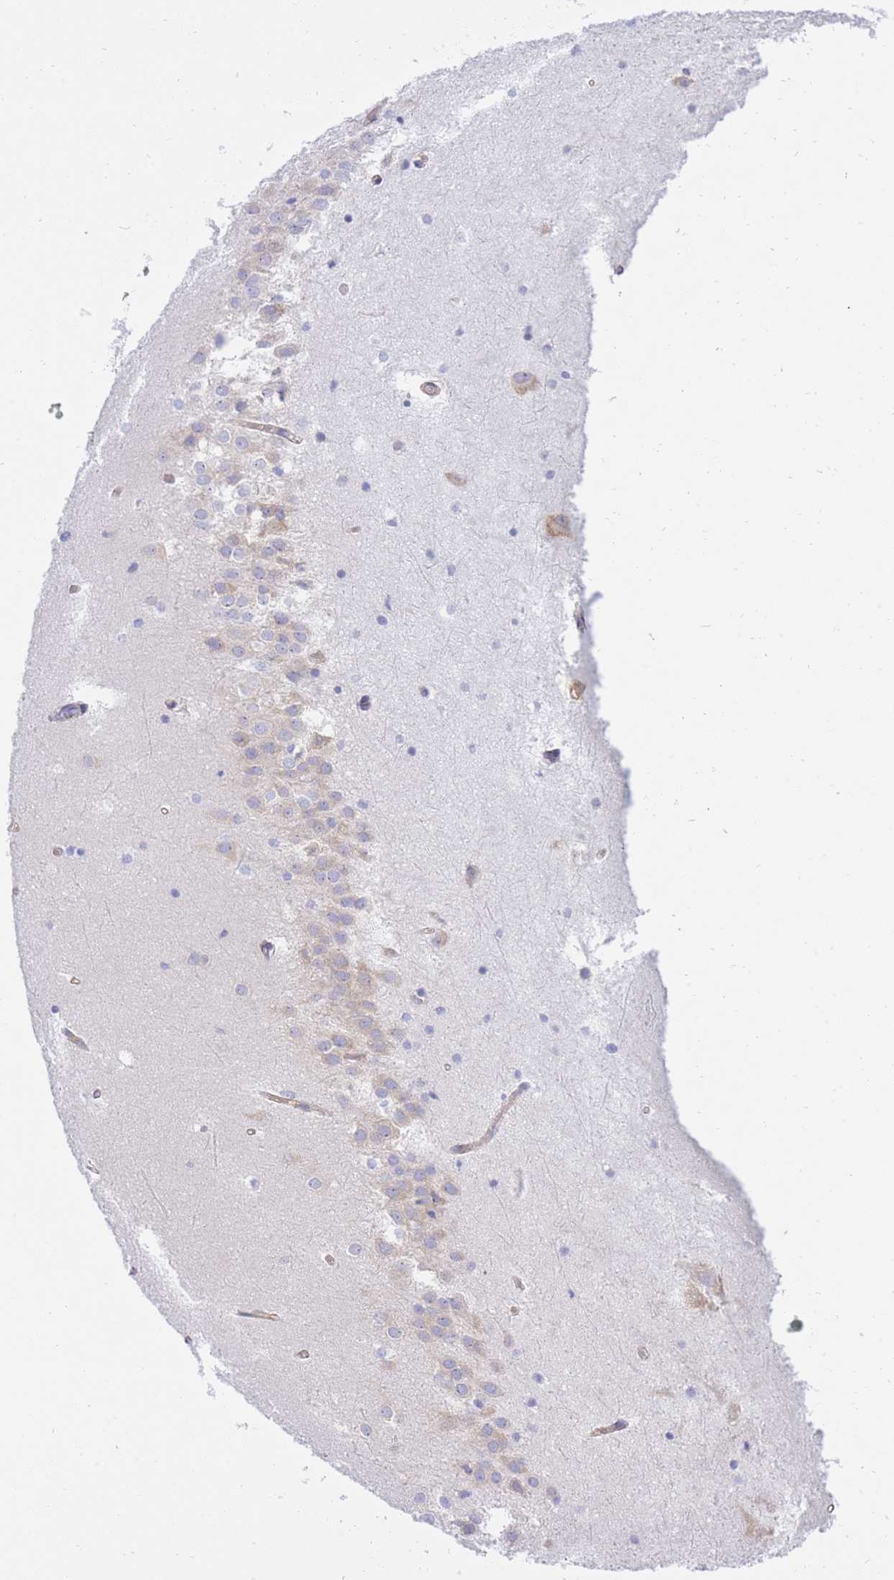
{"staining": {"intensity": "negative", "quantity": "none", "location": "none"}, "tissue": "hippocampus", "cell_type": "Glial cells", "image_type": "normal", "snomed": [{"axis": "morphology", "description": "Normal tissue, NOS"}, {"axis": "topography", "description": "Hippocampus"}], "caption": "There is no significant expression in glial cells of hippocampus. Nuclei are stained in blue.", "gene": "REM1", "patient": {"sex": "female", "age": 52}}